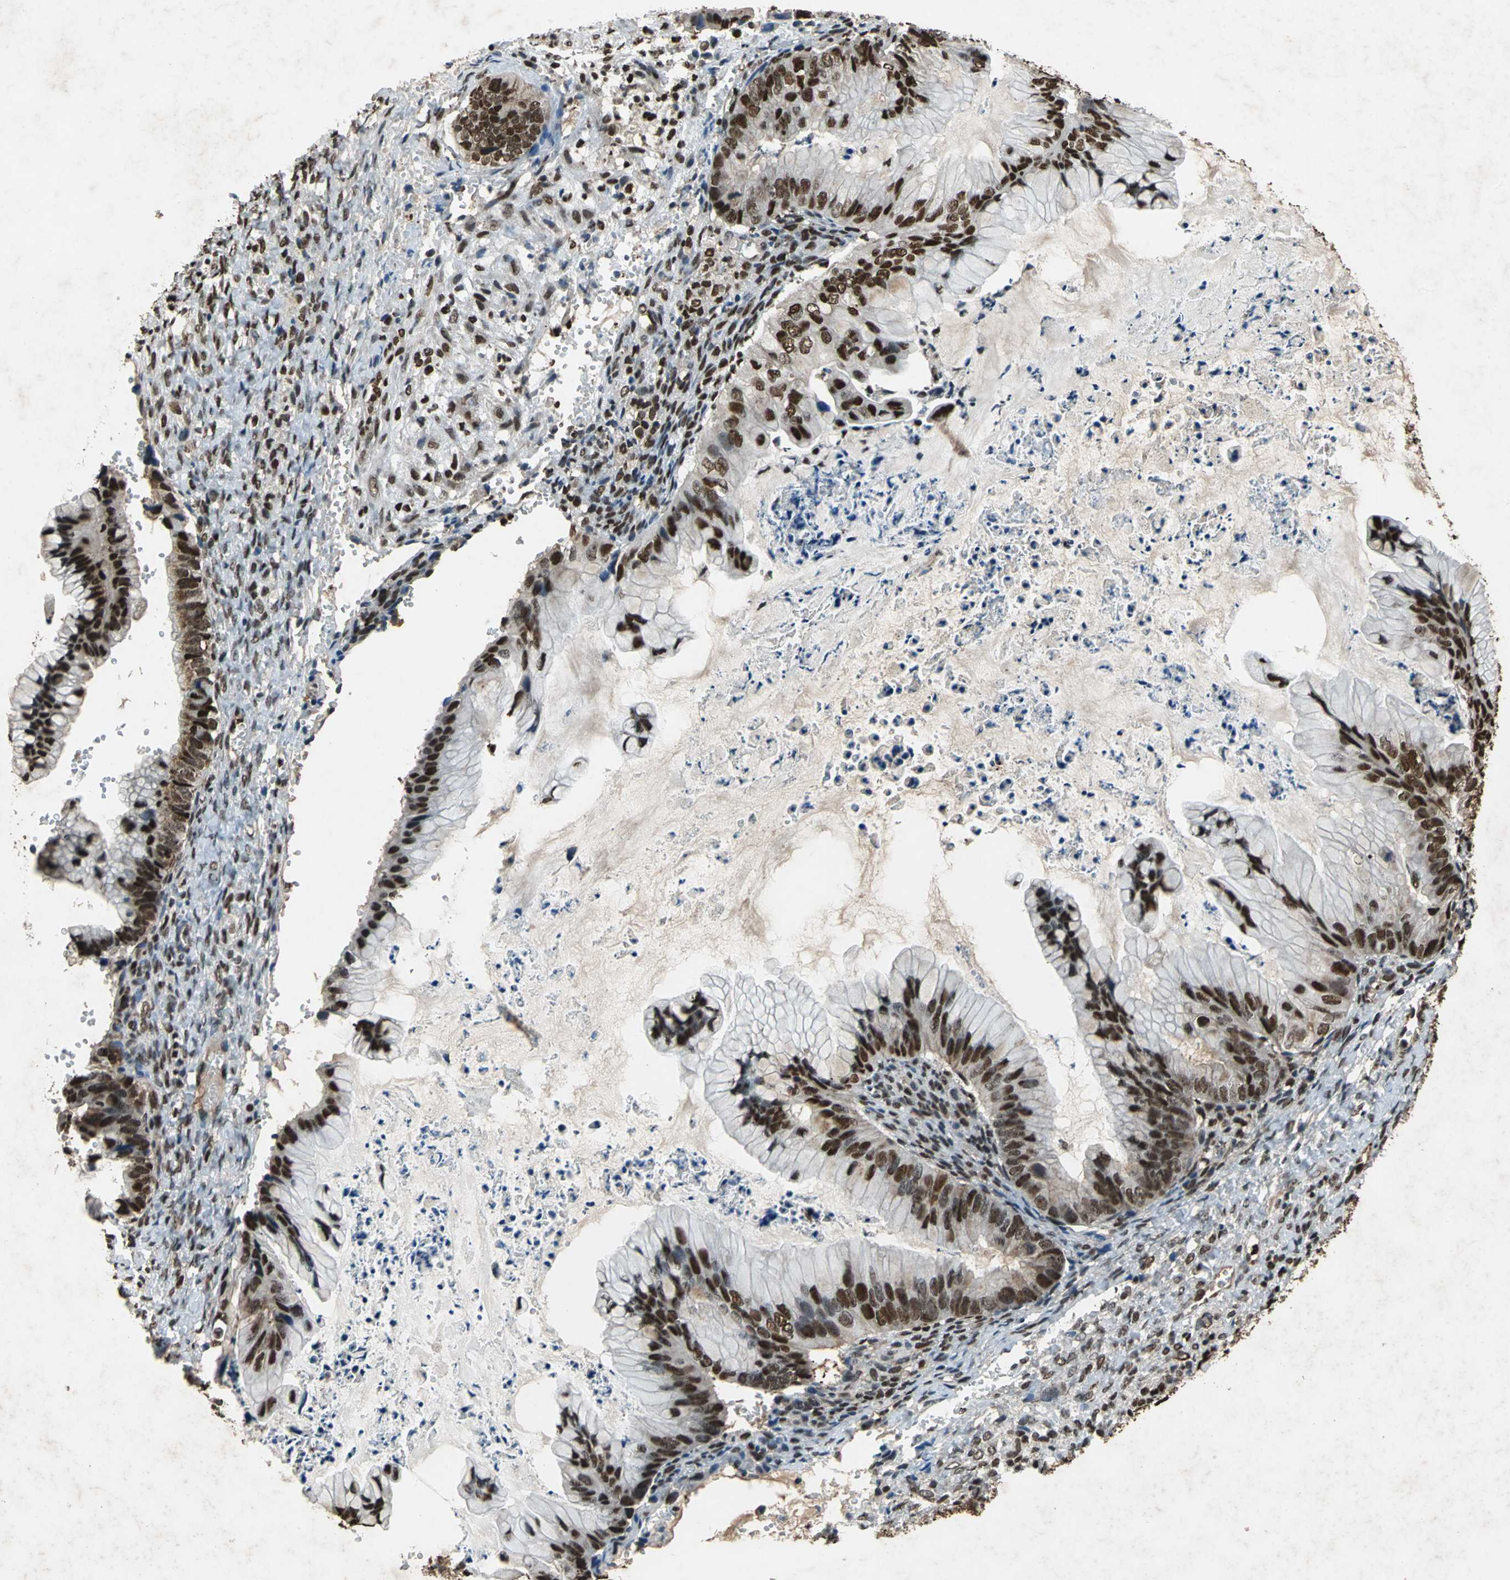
{"staining": {"intensity": "strong", "quantity": ">75%", "location": "cytoplasmic/membranous,nuclear"}, "tissue": "ovarian cancer", "cell_type": "Tumor cells", "image_type": "cancer", "snomed": [{"axis": "morphology", "description": "Cystadenocarcinoma, mucinous, NOS"}, {"axis": "topography", "description": "Ovary"}], "caption": "Human mucinous cystadenocarcinoma (ovarian) stained with a brown dye exhibits strong cytoplasmic/membranous and nuclear positive positivity in about >75% of tumor cells.", "gene": "ANP32A", "patient": {"sex": "female", "age": 36}}